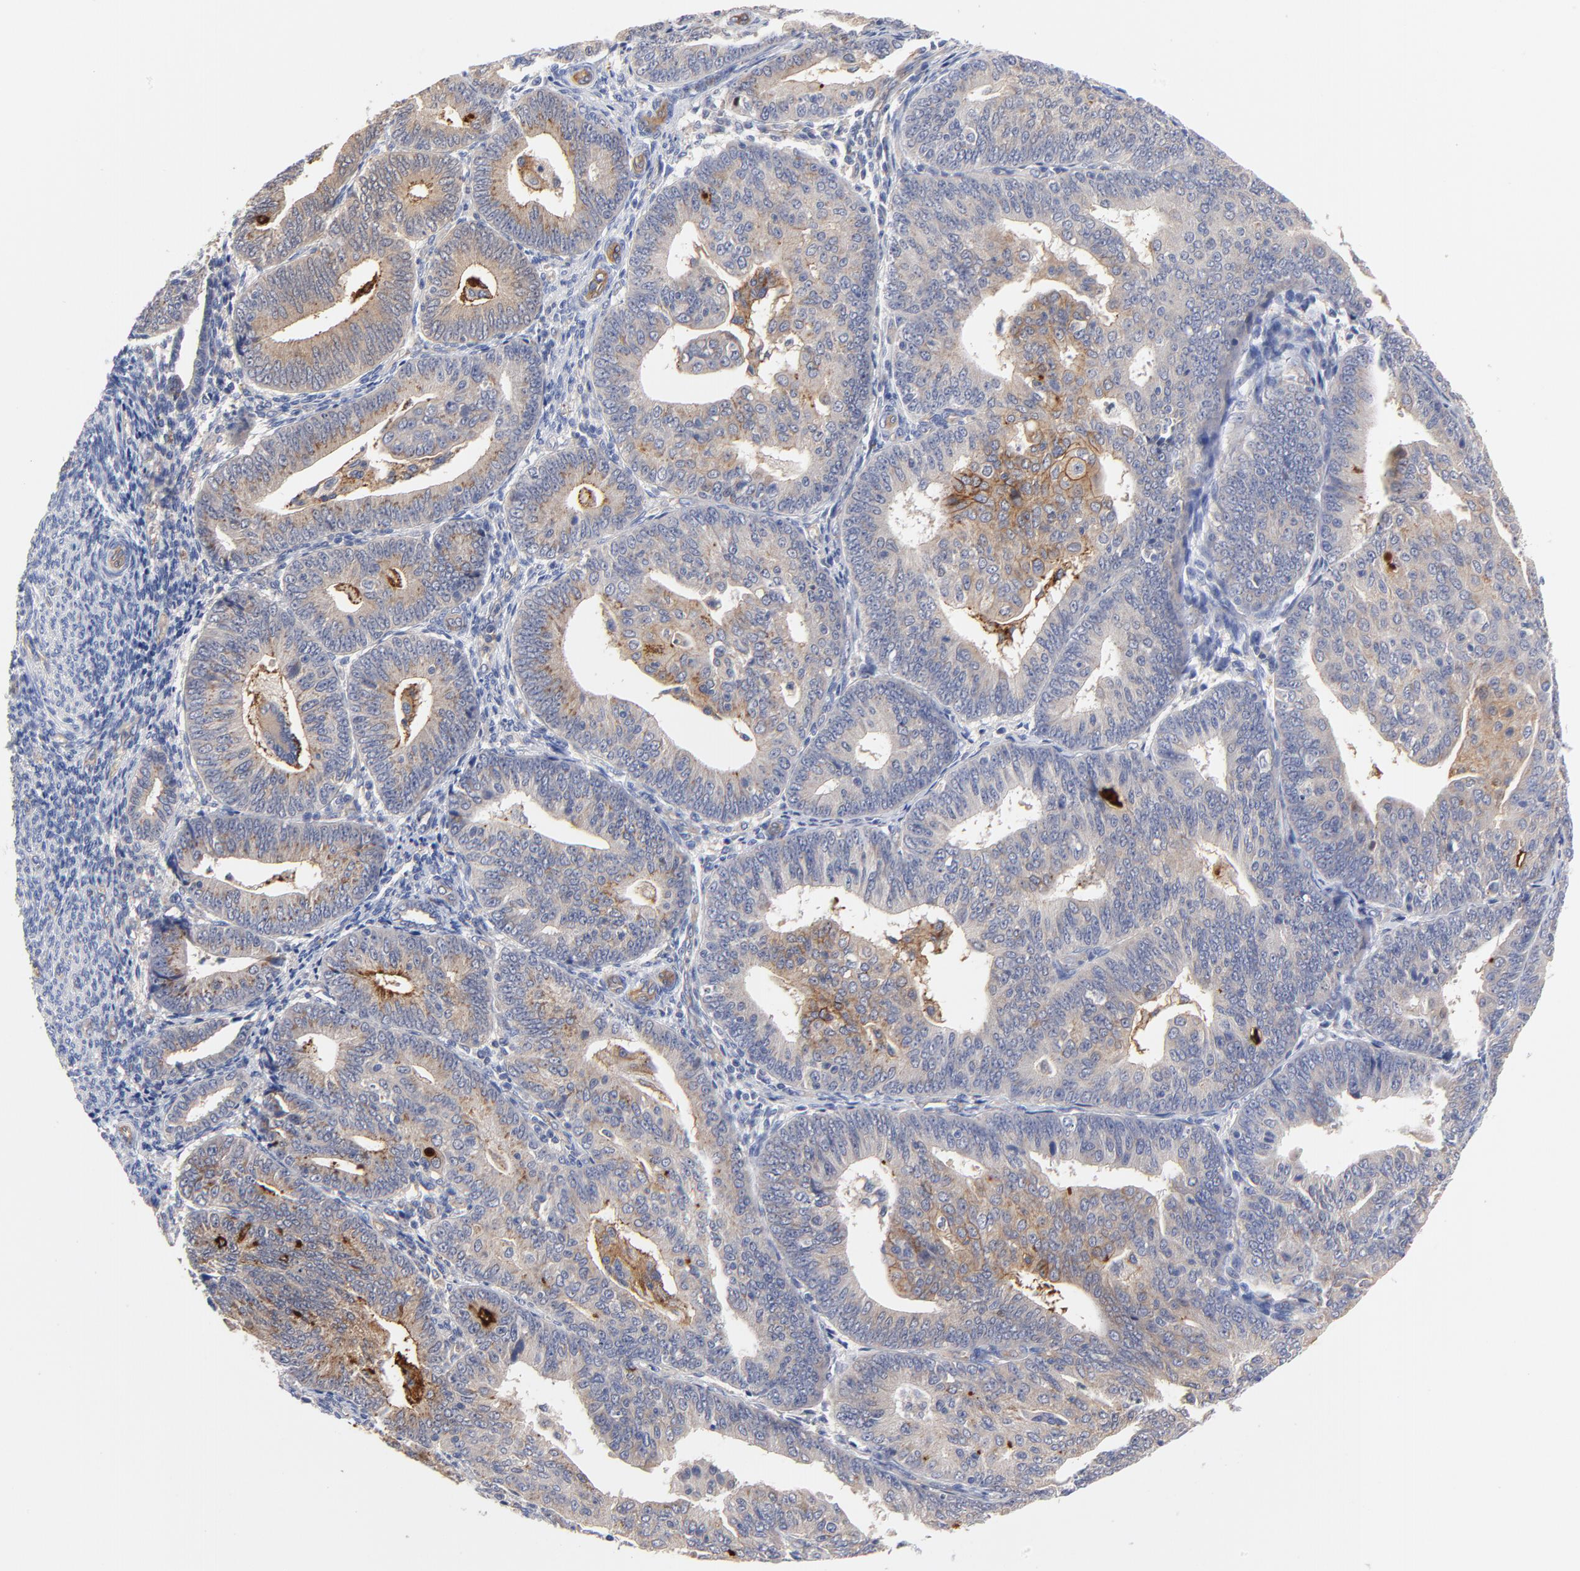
{"staining": {"intensity": "moderate", "quantity": ">75%", "location": "cytoplasmic/membranous"}, "tissue": "endometrial cancer", "cell_type": "Tumor cells", "image_type": "cancer", "snomed": [{"axis": "morphology", "description": "Adenocarcinoma, NOS"}, {"axis": "topography", "description": "Endometrium"}], "caption": "A brown stain highlights moderate cytoplasmic/membranous expression of a protein in human endometrial adenocarcinoma tumor cells.", "gene": "FBXL2", "patient": {"sex": "female", "age": 56}}